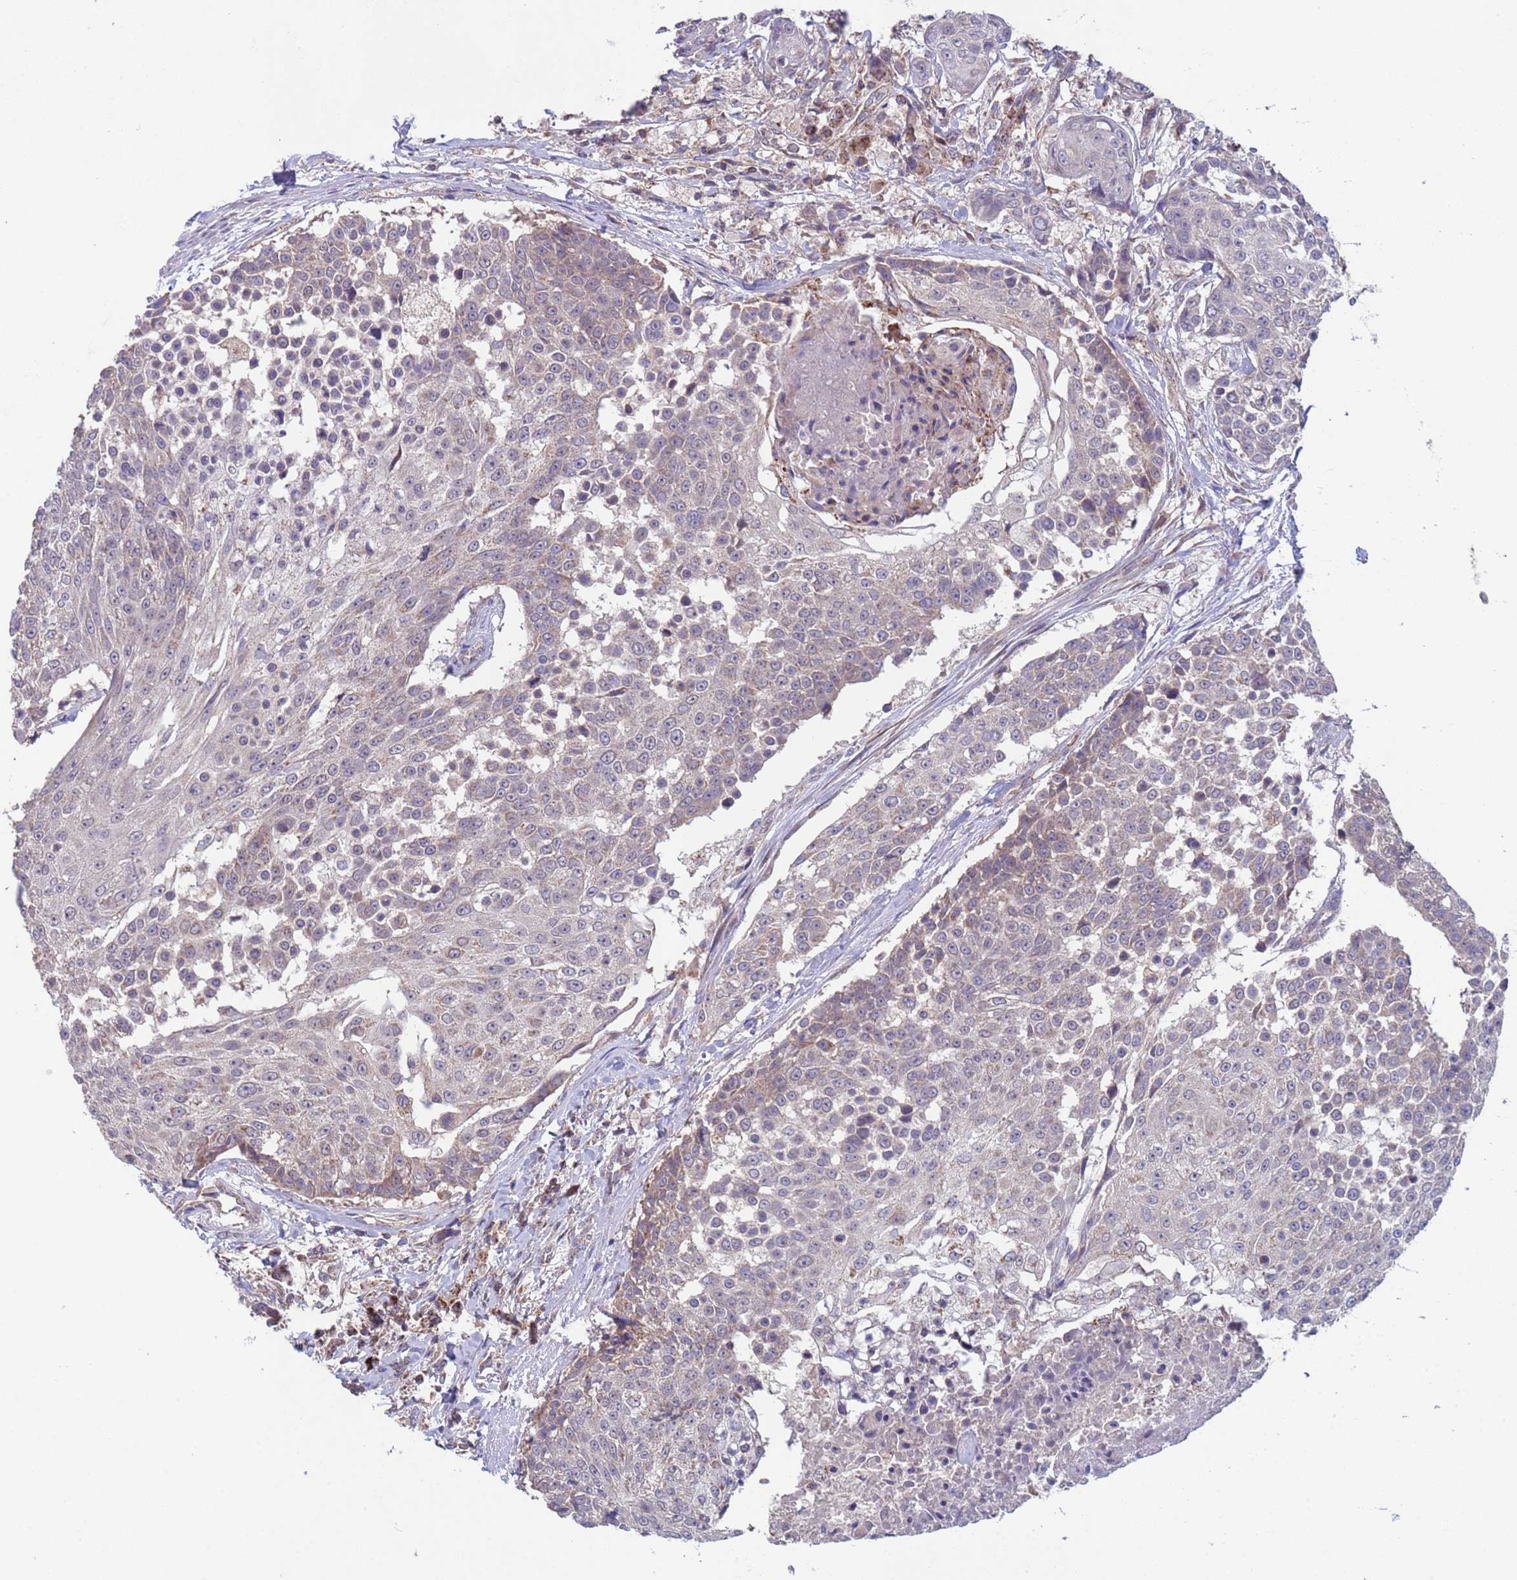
{"staining": {"intensity": "weak", "quantity": "<25%", "location": "cytoplasmic/membranous"}, "tissue": "urothelial cancer", "cell_type": "Tumor cells", "image_type": "cancer", "snomed": [{"axis": "morphology", "description": "Urothelial carcinoma, High grade"}, {"axis": "topography", "description": "Urinary bladder"}], "caption": "Immunohistochemical staining of urothelial cancer reveals no significant positivity in tumor cells. (Stains: DAB immunohistochemistry with hematoxylin counter stain, Microscopy: brightfield microscopy at high magnification).", "gene": "ACAD8", "patient": {"sex": "female", "age": 63}}